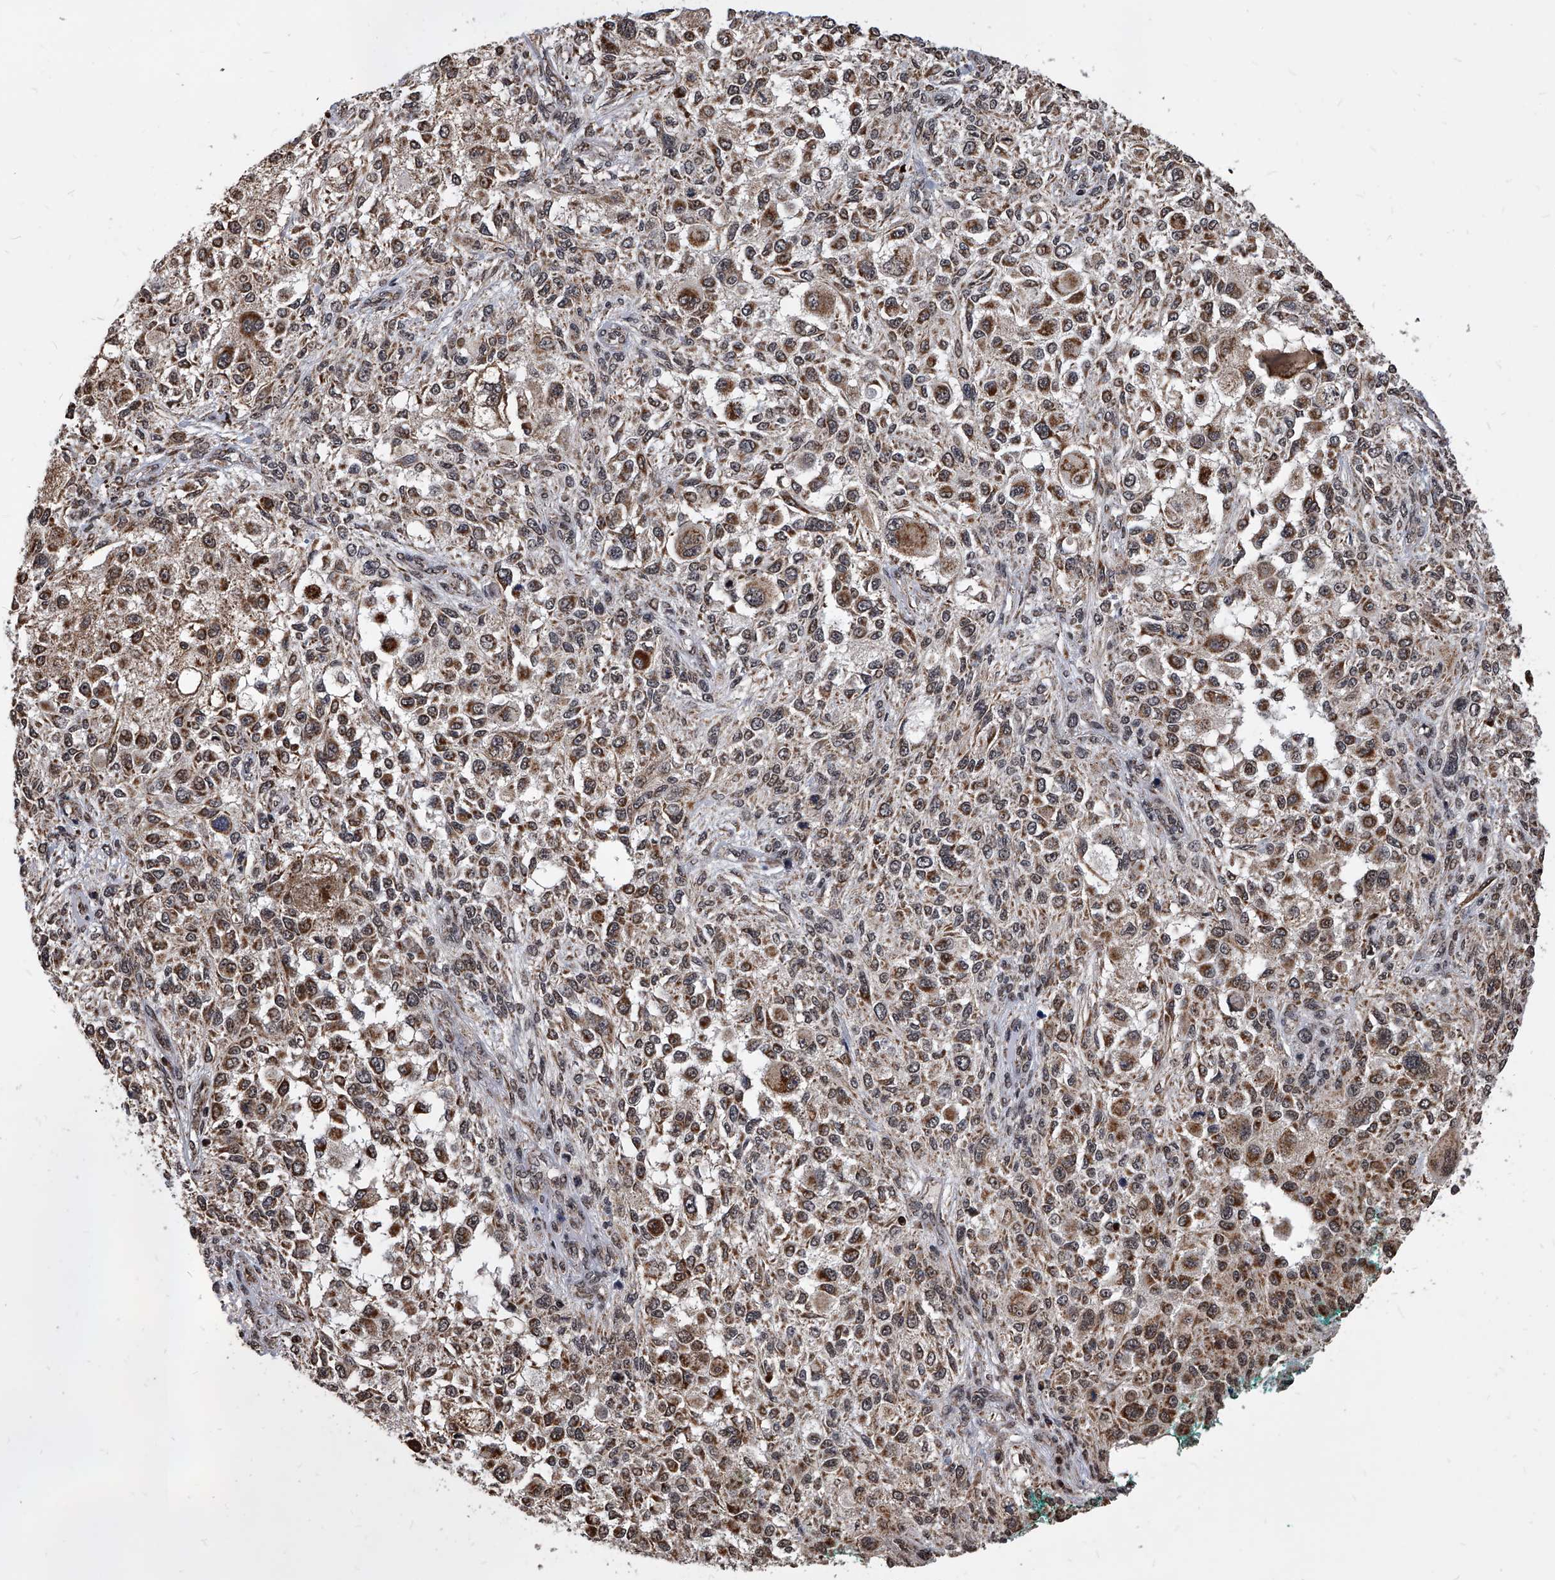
{"staining": {"intensity": "moderate", "quantity": ">75%", "location": "cytoplasmic/membranous"}, "tissue": "melanoma", "cell_type": "Tumor cells", "image_type": "cancer", "snomed": [{"axis": "morphology", "description": "Necrosis, NOS"}, {"axis": "morphology", "description": "Malignant melanoma, NOS"}, {"axis": "topography", "description": "Skin"}], "caption": "Immunohistochemical staining of malignant melanoma shows medium levels of moderate cytoplasmic/membranous expression in approximately >75% of tumor cells.", "gene": "DUSP22", "patient": {"sex": "female", "age": 87}}